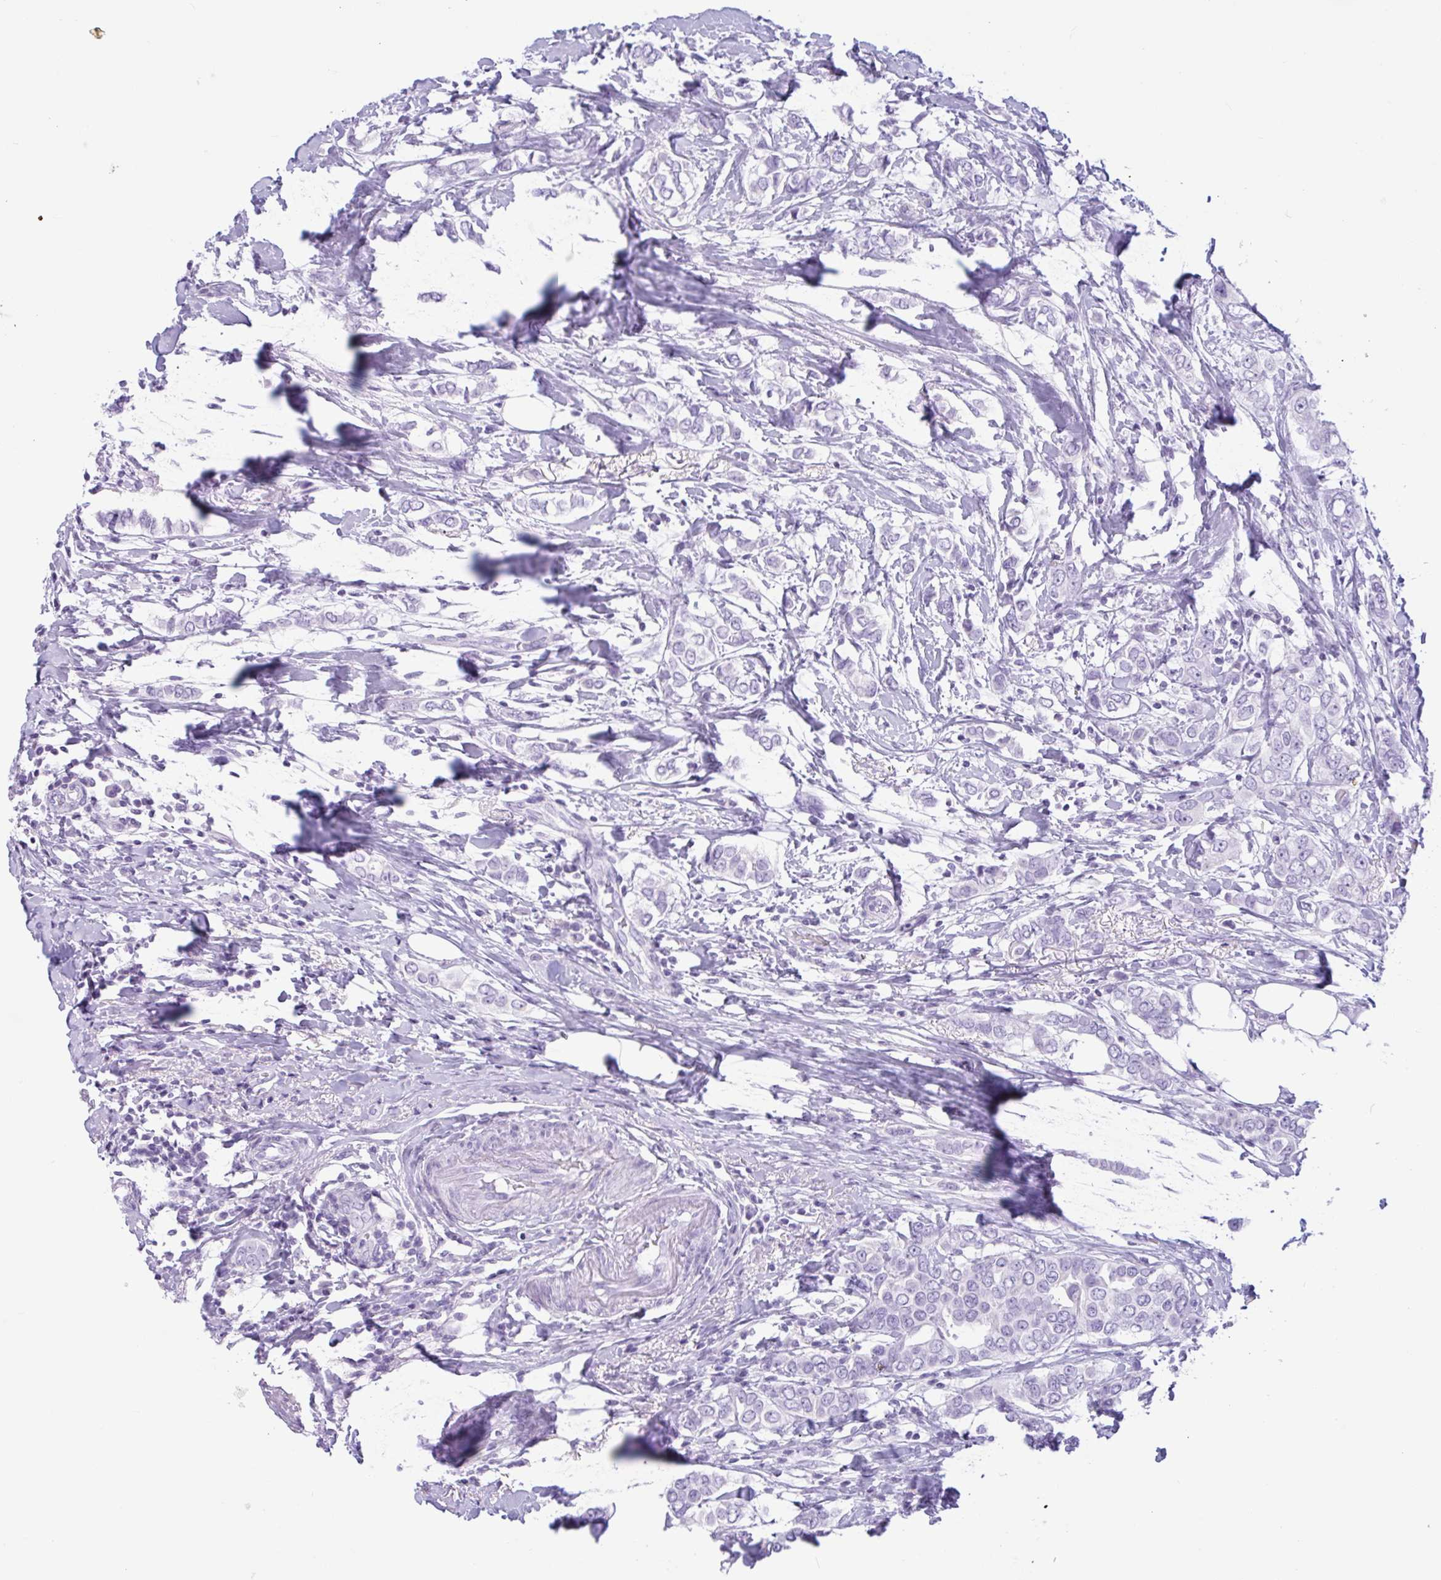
{"staining": {"intensity": "negative", "quantity": "none", "location": "none"}, "tissue": "breast cancer", "cell_type": "Tumor cells", "image_type": "cancer", "snomed": [{"axis": "morphology", "description": "Lobular carcinoma"}, {"axis": "topography", "description": "Breast"}], "caption": "Tumor cells are negative for protein expression in human breast cancer (lobular carcinoma).", "gene": "CTSE", "patient": {"sex": "female", "age": 51}}